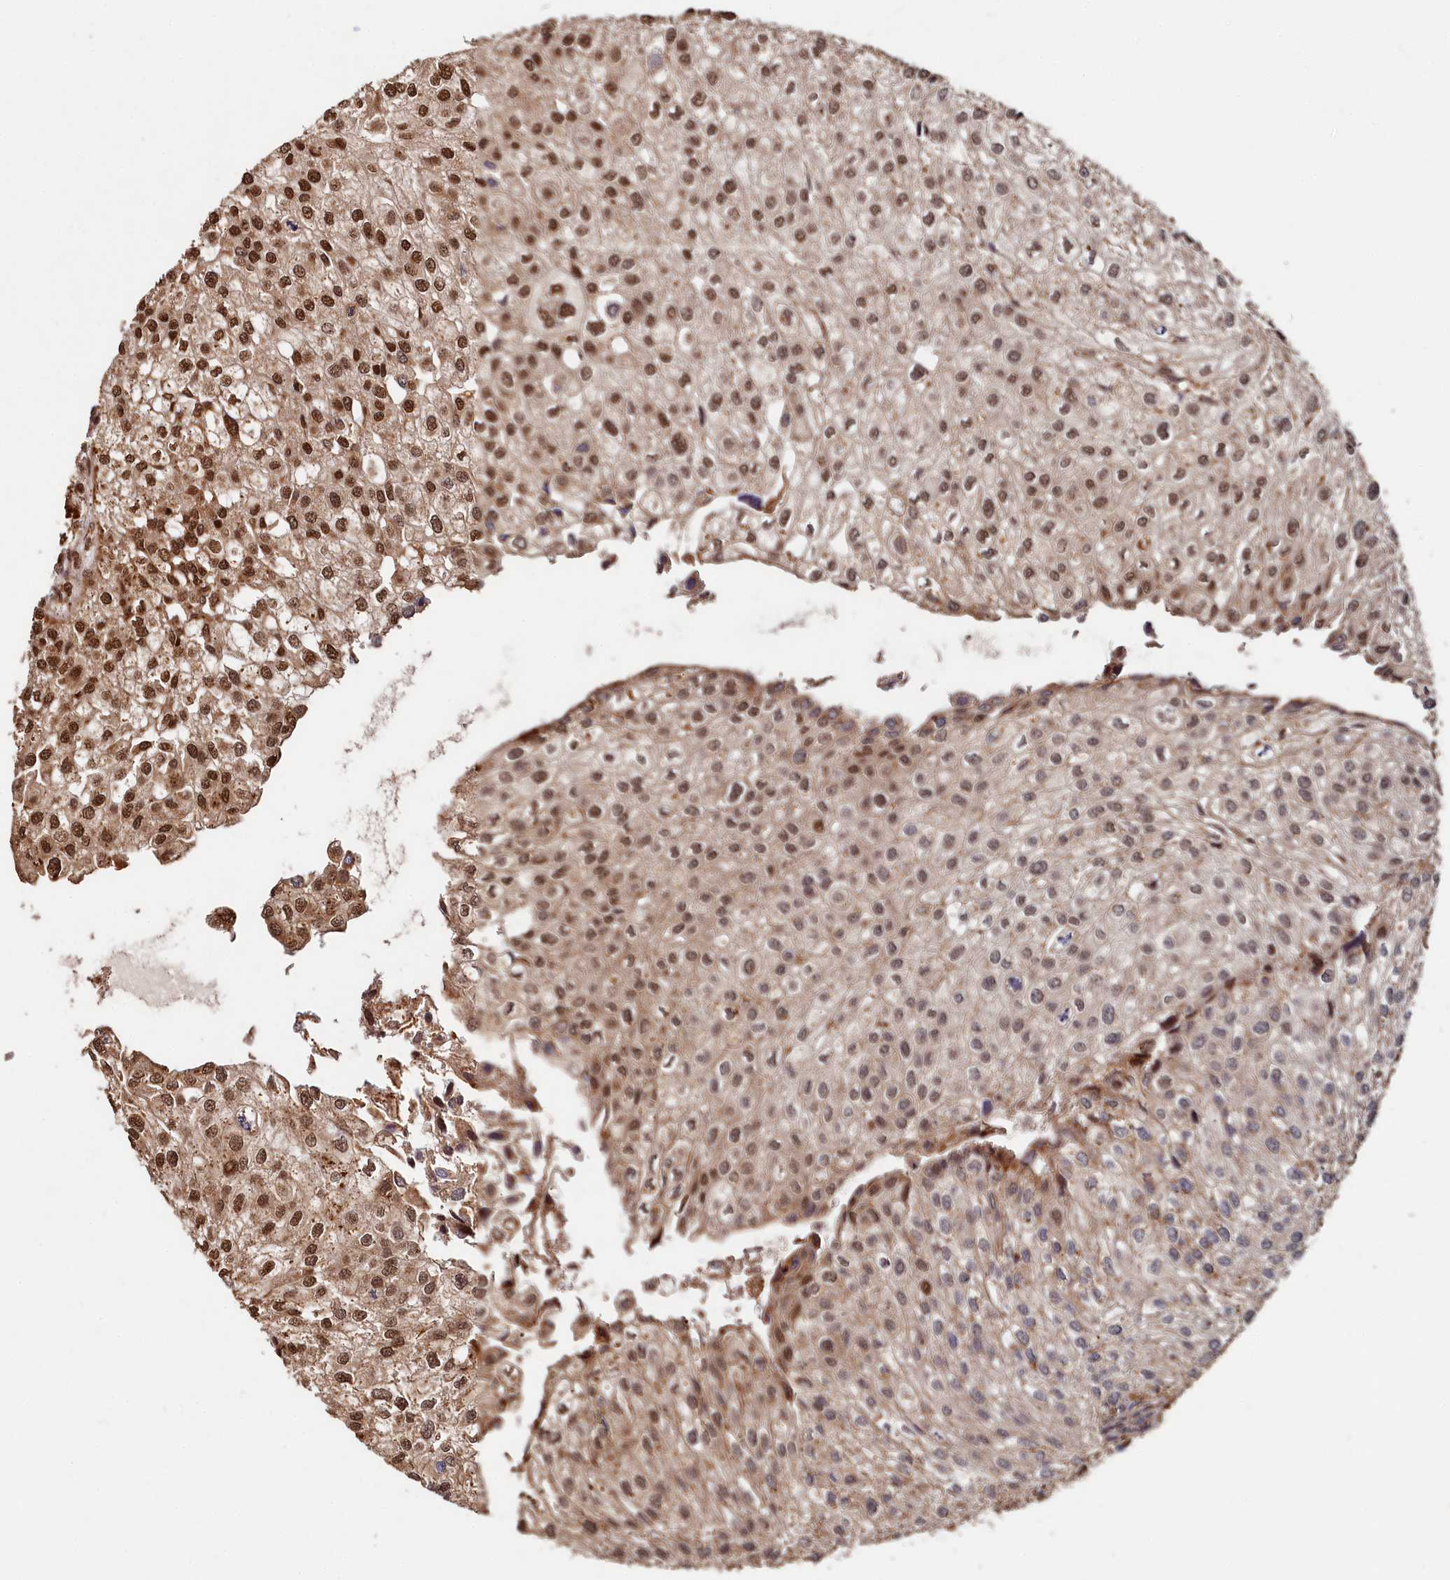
{"staining": {"intensity": "strong", "quantity": ">75%", "location": "nuclear"}, "tissue": "urothelial cancer", "cell_type": "Tumor cells", "image_type": "cancer", "snomed": [{"axis": "morphology", "description": "Urothelial carcinoma, Low grade"}, {"axis": "topography", "description": "Urinary bladder"}], "caption": "Tumor cells demonstrate high levels of strong nuclear staining in approximately >75% of cells in human urothelial cancer.", "gene": "TRIM23", "patient": {"sex": "female", "age": 89}}